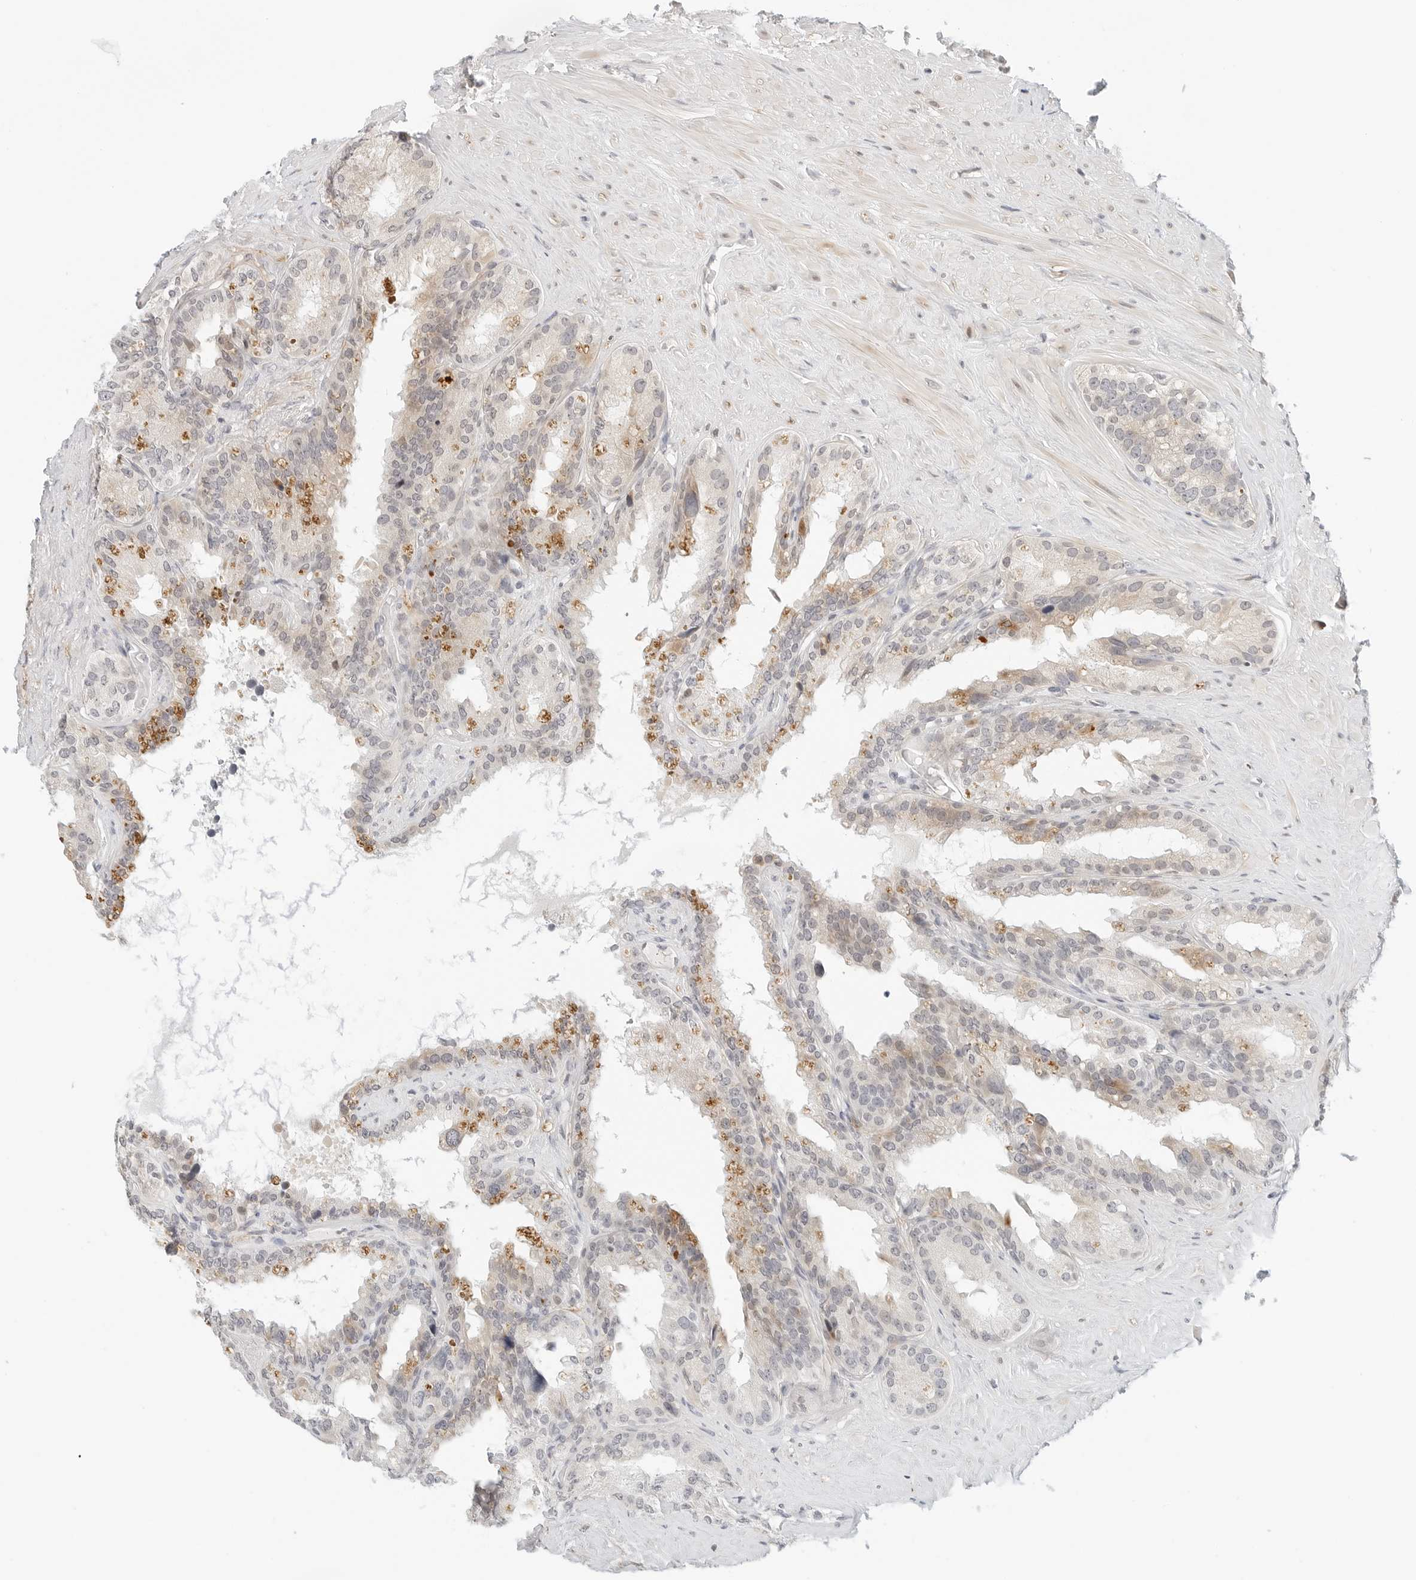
{"staining": {"intensity": "weak", "quantity": "<25%", "location": "cytoplasmic/membranous"}, "tissue": "seminal vesicle", "cell_type": "Glandular cells", "image_type": "normal", "snomed": [{"axis": "morphology", "description": "Normal tissue, NOS"}, {"axis": "topography", "description": "Seminal veicle"}], "caption": "DAB (3,3'-diaminobenzidine) immunohistochemical staining of benign human seminal vesicle reveals no significant expression in glandular cells. (DAB immunohistochemistry visualized using brightfield microscopy, high magnification).", "gene": "PARP10", "patient": {"sex": "male", "age": 80}}